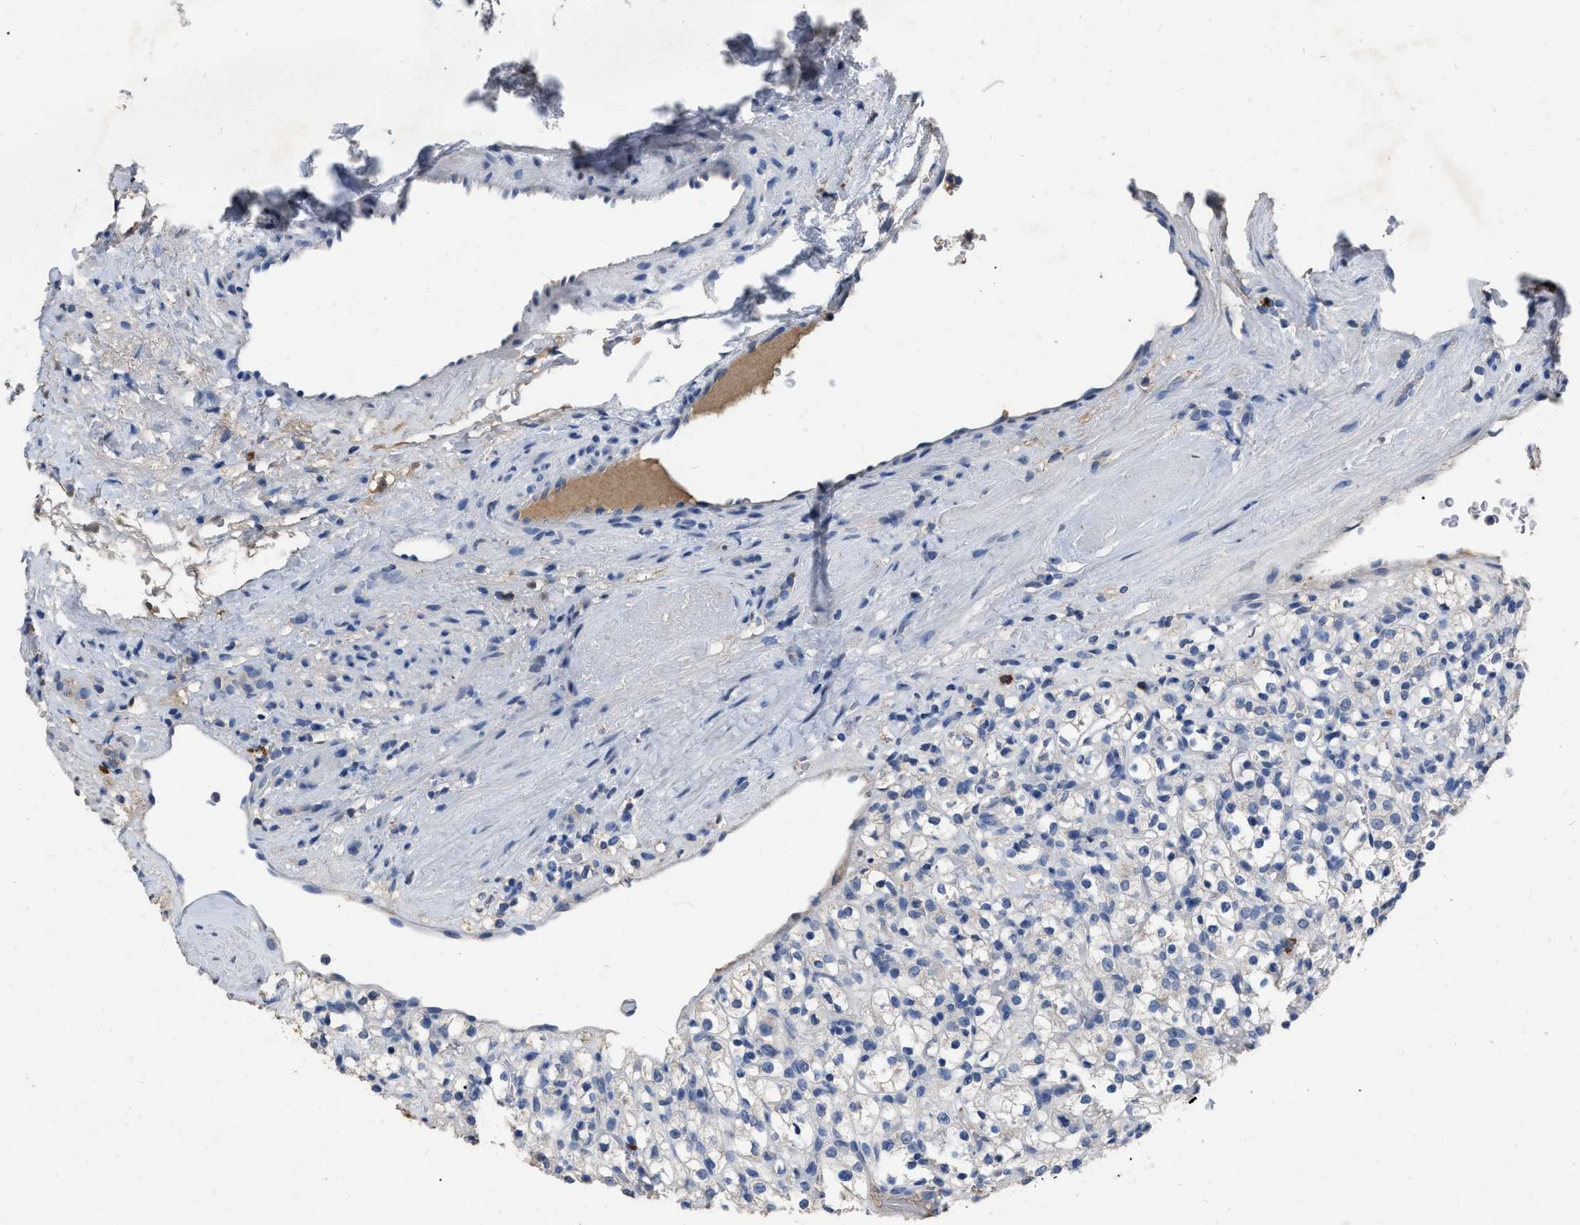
{"staining": {"intensity": "negative", "quantity": "none", "location": "none"}, "tissue": "renal cancer", "cell_type": "Tumor cells", "image_type": "cancer", "snomed": [{"axis": "morphology", "description": "Normal tissue, NOS"}, {"axis": "morphology", "description": "Adenocarcinoma, NOS"}, {"axis": "topography", "description": "Kidney"}], "caption": "The photomicrograph exhibits no staining of tumor cells in renal cancer (adenocarcinoma).", "gene": "HABP2", "patient": {"sex": "female", "age": 72}}